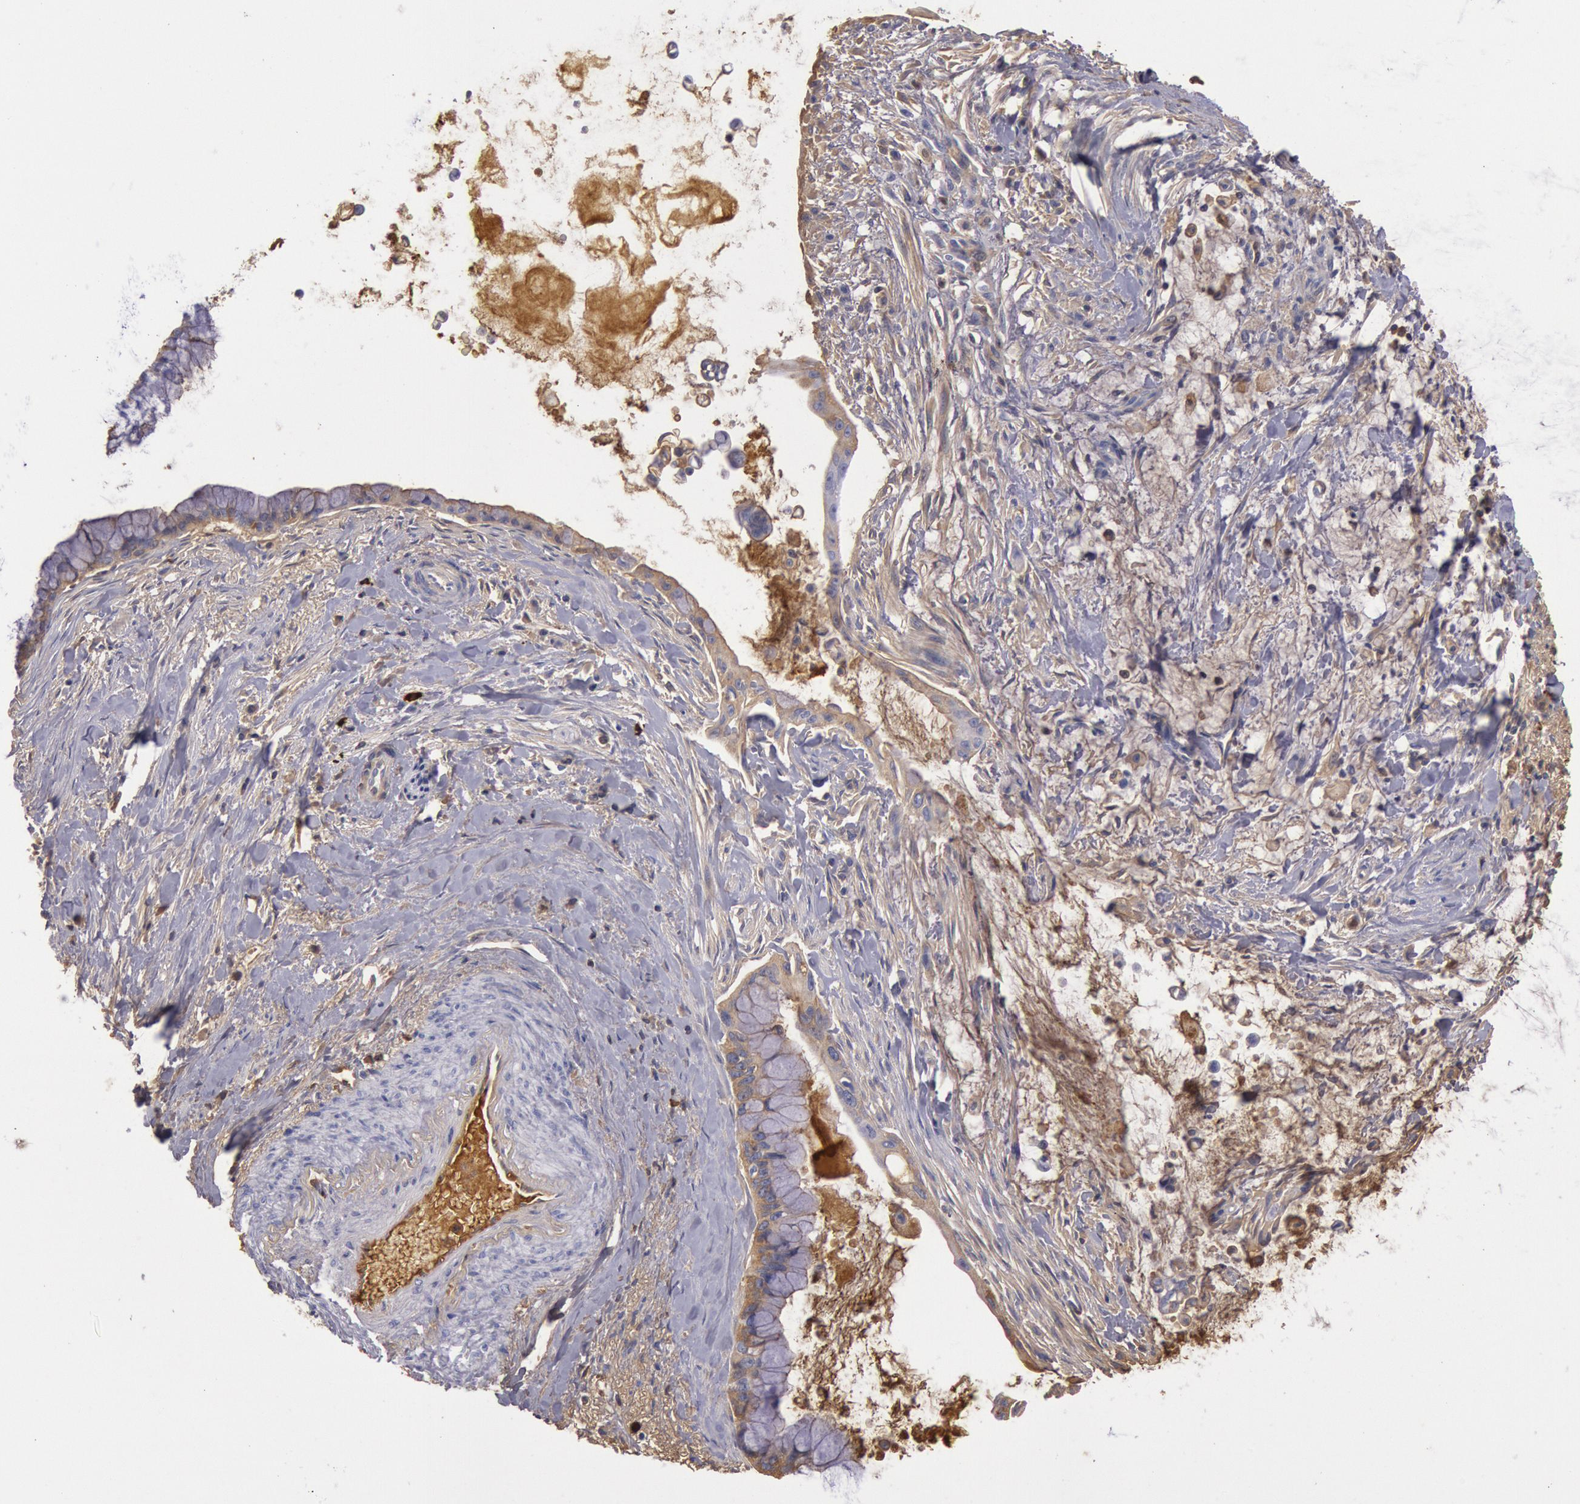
{"staining": {"intensity": "moderate", "quantity": "25%-75%", "location": "cytoplasmic/membranous"}, "tissue": "pancreatic cancer", "cell_type": "Tumor cells", "image_type": "cancer", "snomed": [{"axis": "morphology", "description": "Adenocarcinoma, NOS"}, {"axis": "topography", "description": "Pancreas"}], "caption": "IHC of human pancreatic adenocarcinoma reveals medium levels of moderate cytoplasmic/membranous positivity in about 25%-75% of tumor cells. (DAB IHC with brightfield microscopy, high magnification).", "gene": "IGHA1", "patient": {"sex": "male", "age": 59}}